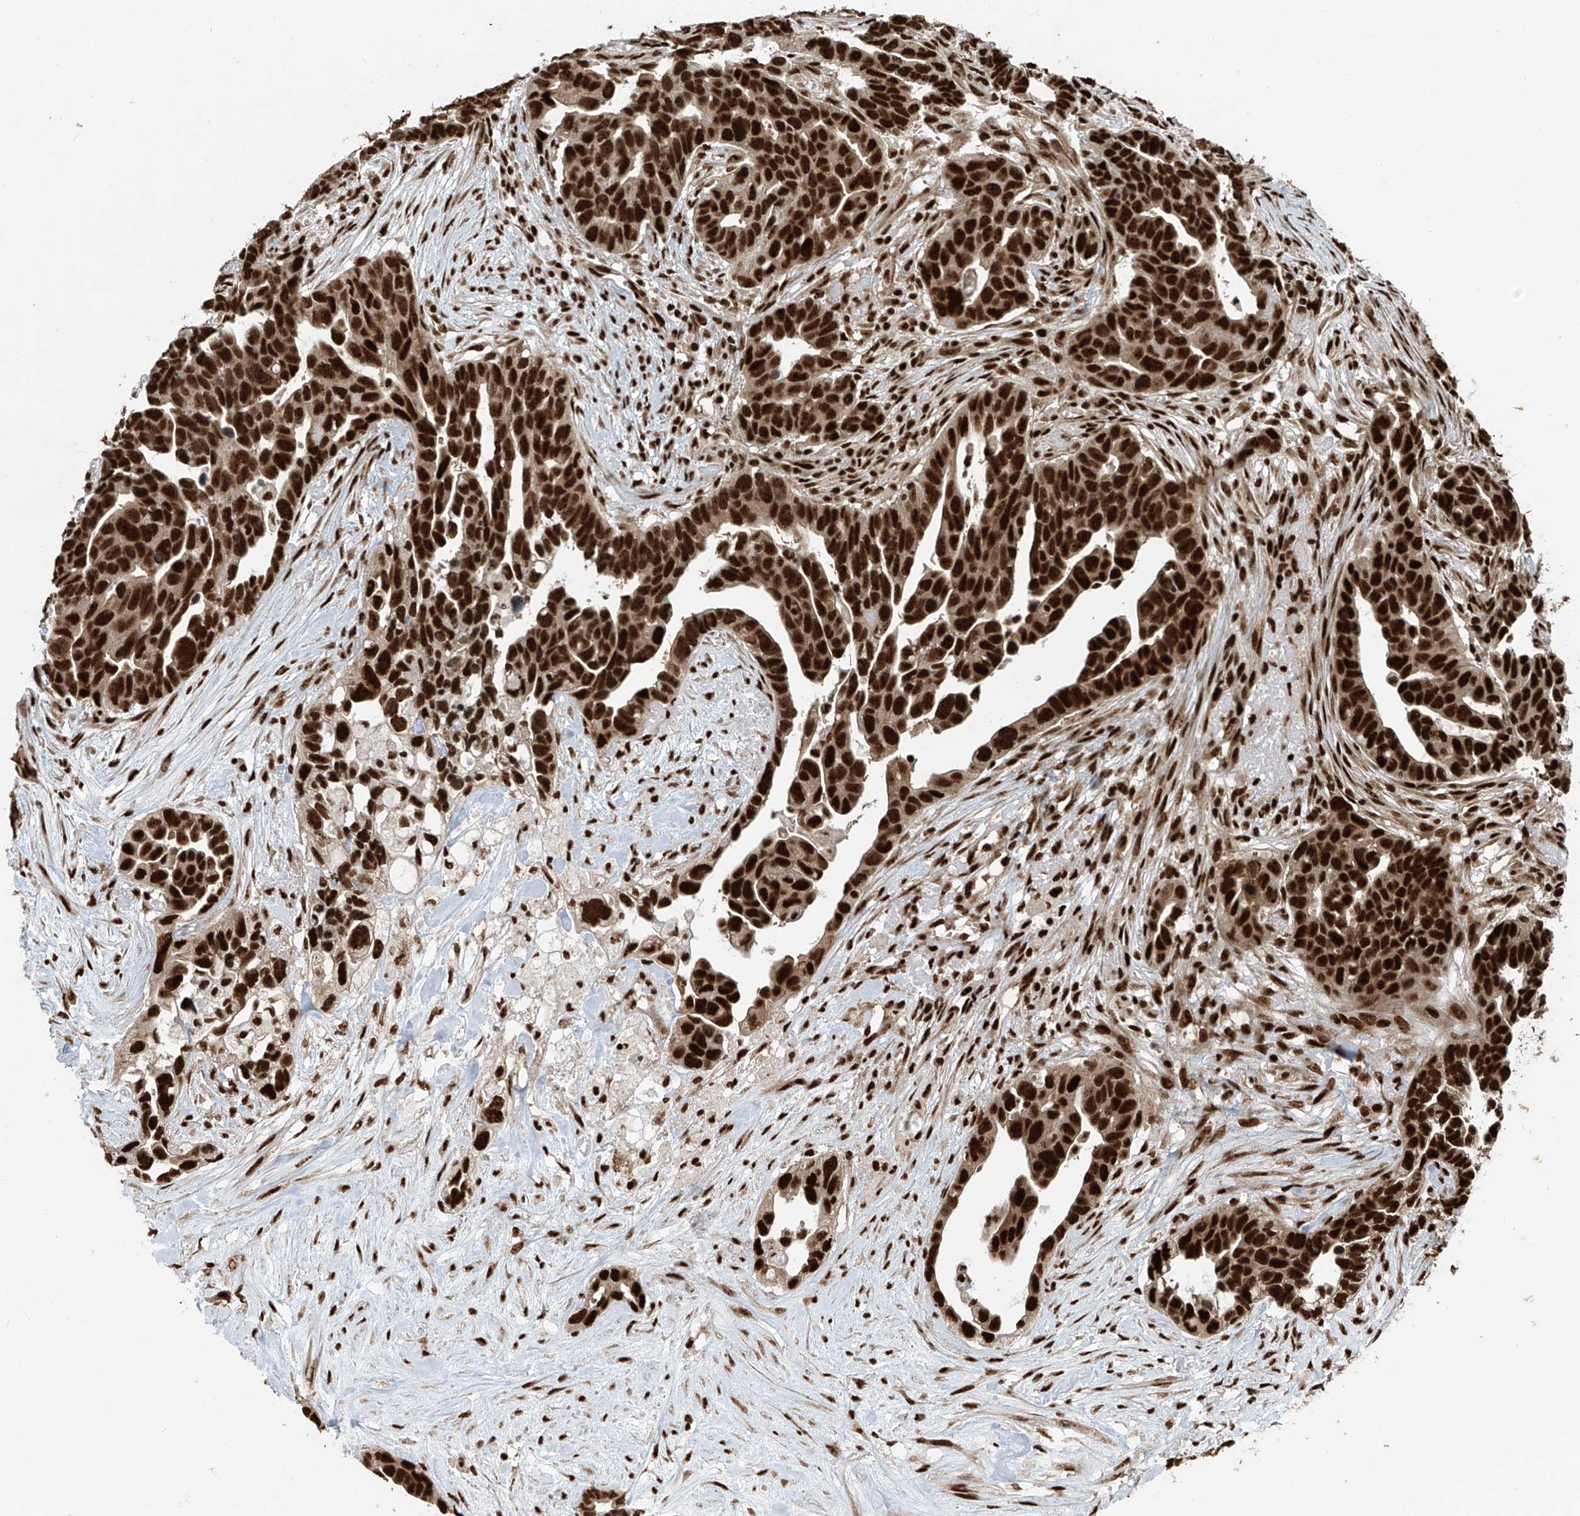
{"staining": {"intensity": "strong", "quantity": ">75%", "location": "nuclear"}, "tissue": "ovarian cancer", "cell_type": "Tumor cells", "image_type": "cancer", "snomed": [{"axis": "morphology", "description": "Cystadenocarcinoma, serous, NOS"}, {"axis": "topography", "description": "Ovary"}], "caption": "Human ovarian cancer (serous cystadenocarcinoma) stained with a brown dye displays strong nuclear positive staining in about >75% of tumor cells.", "gene": "FAM193B", "patient": {"sex": "female", "age": 54}}